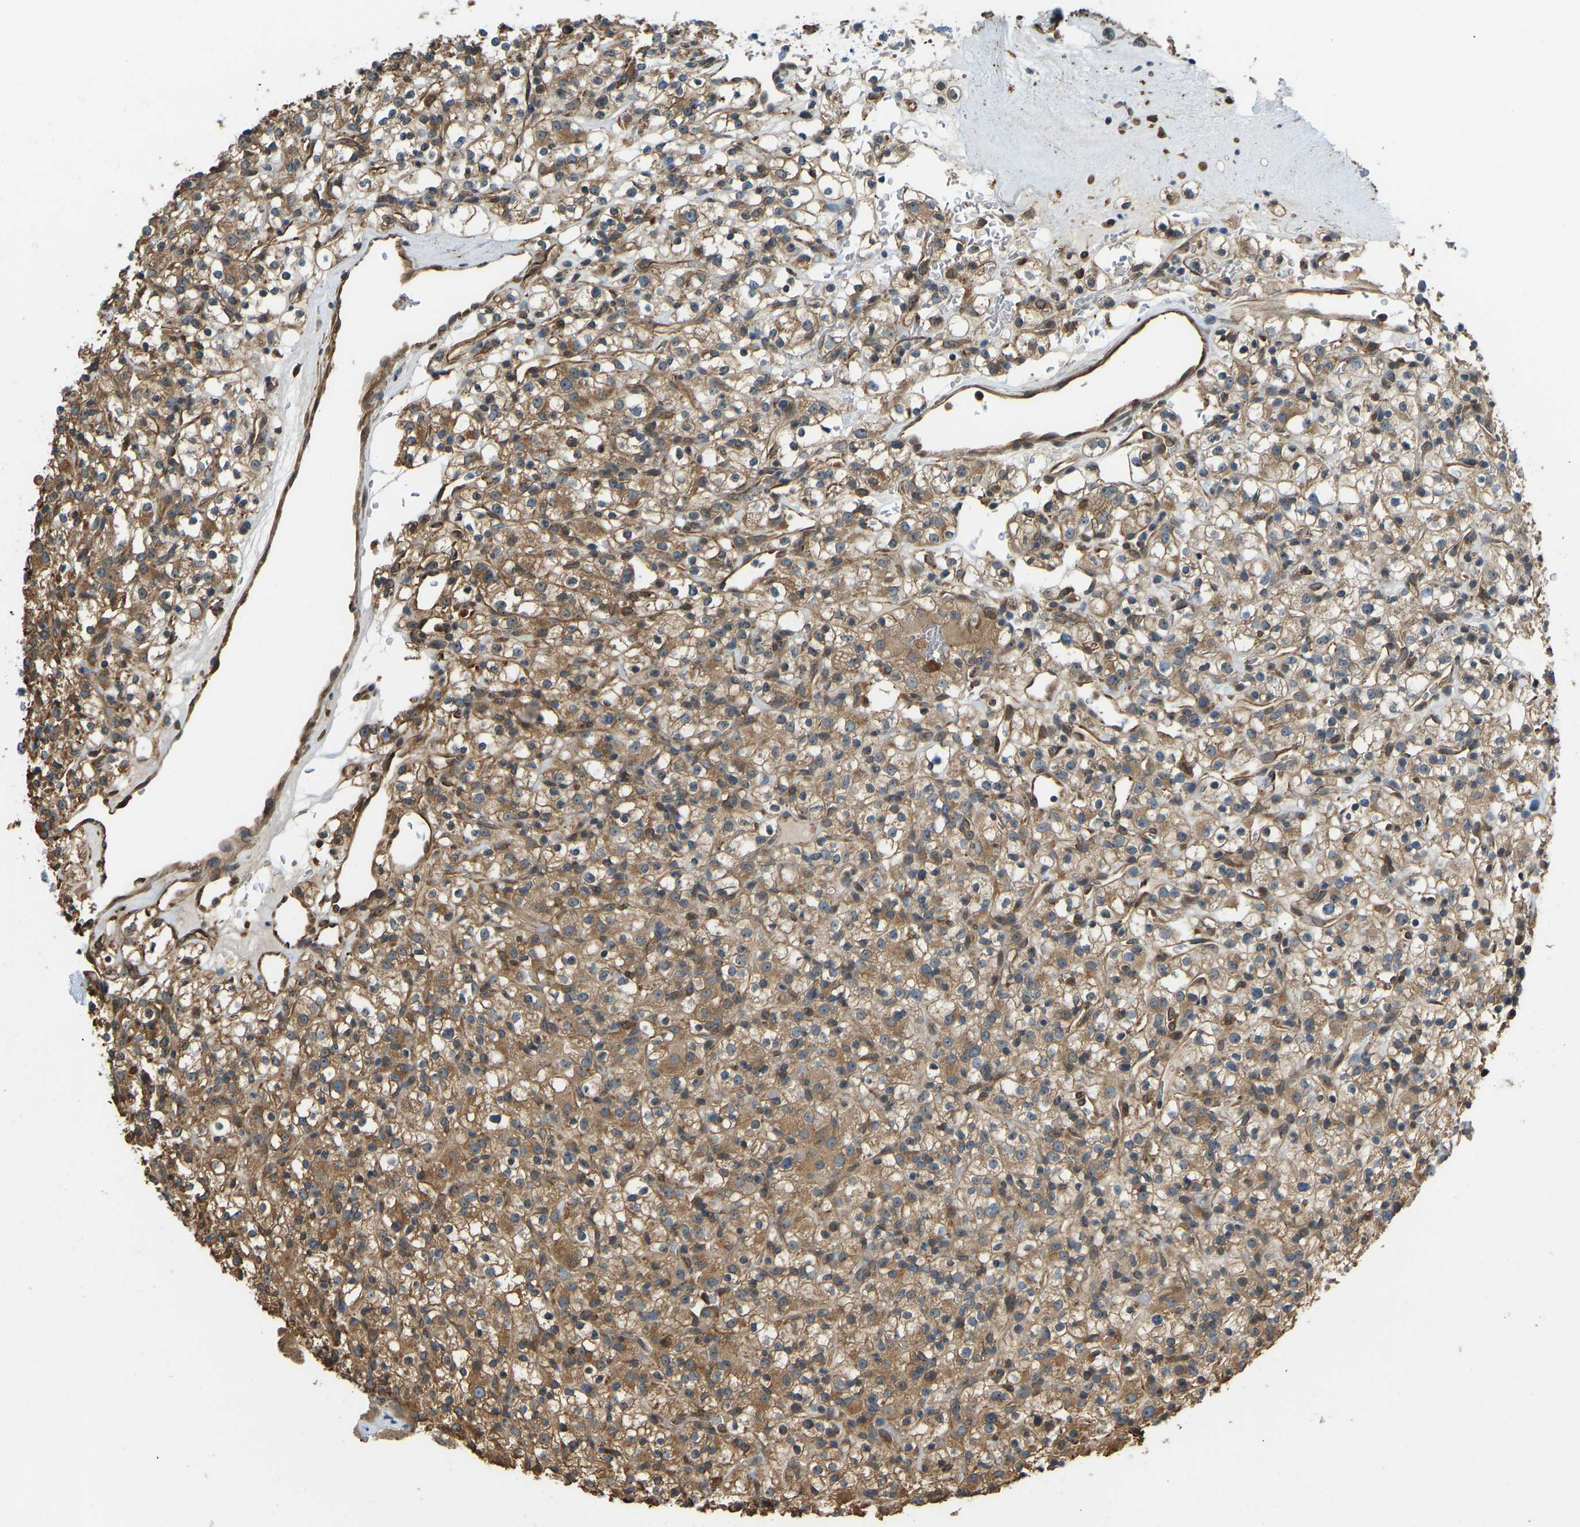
{"staining": {"intensity": "moderate", "quantity": ">75%", "location": "cytoplasmic/membranous"}, "tissue": "renal cancer", "cell_type": "Tumor cells", "image_type": "cancer", "snomed": [{"axis": "morphology", "description": "Normal tissue, NOS"}, {"axis": "morphology", "description": "Adenocarcinoma, NOS"}, {"axis": "topography", "description": "Kidney"}], "caption": "Moderate cytoplasmic/membranous positivity is appreciated in approximately >75% of tumor cells in renal adenocarcinoma. (DAB (3,3'-diaminobenzidine) IHC with brightfield microscopy, high magnification).", "gene": "OS9", "patient": {"sex": "female", "age": 72}}